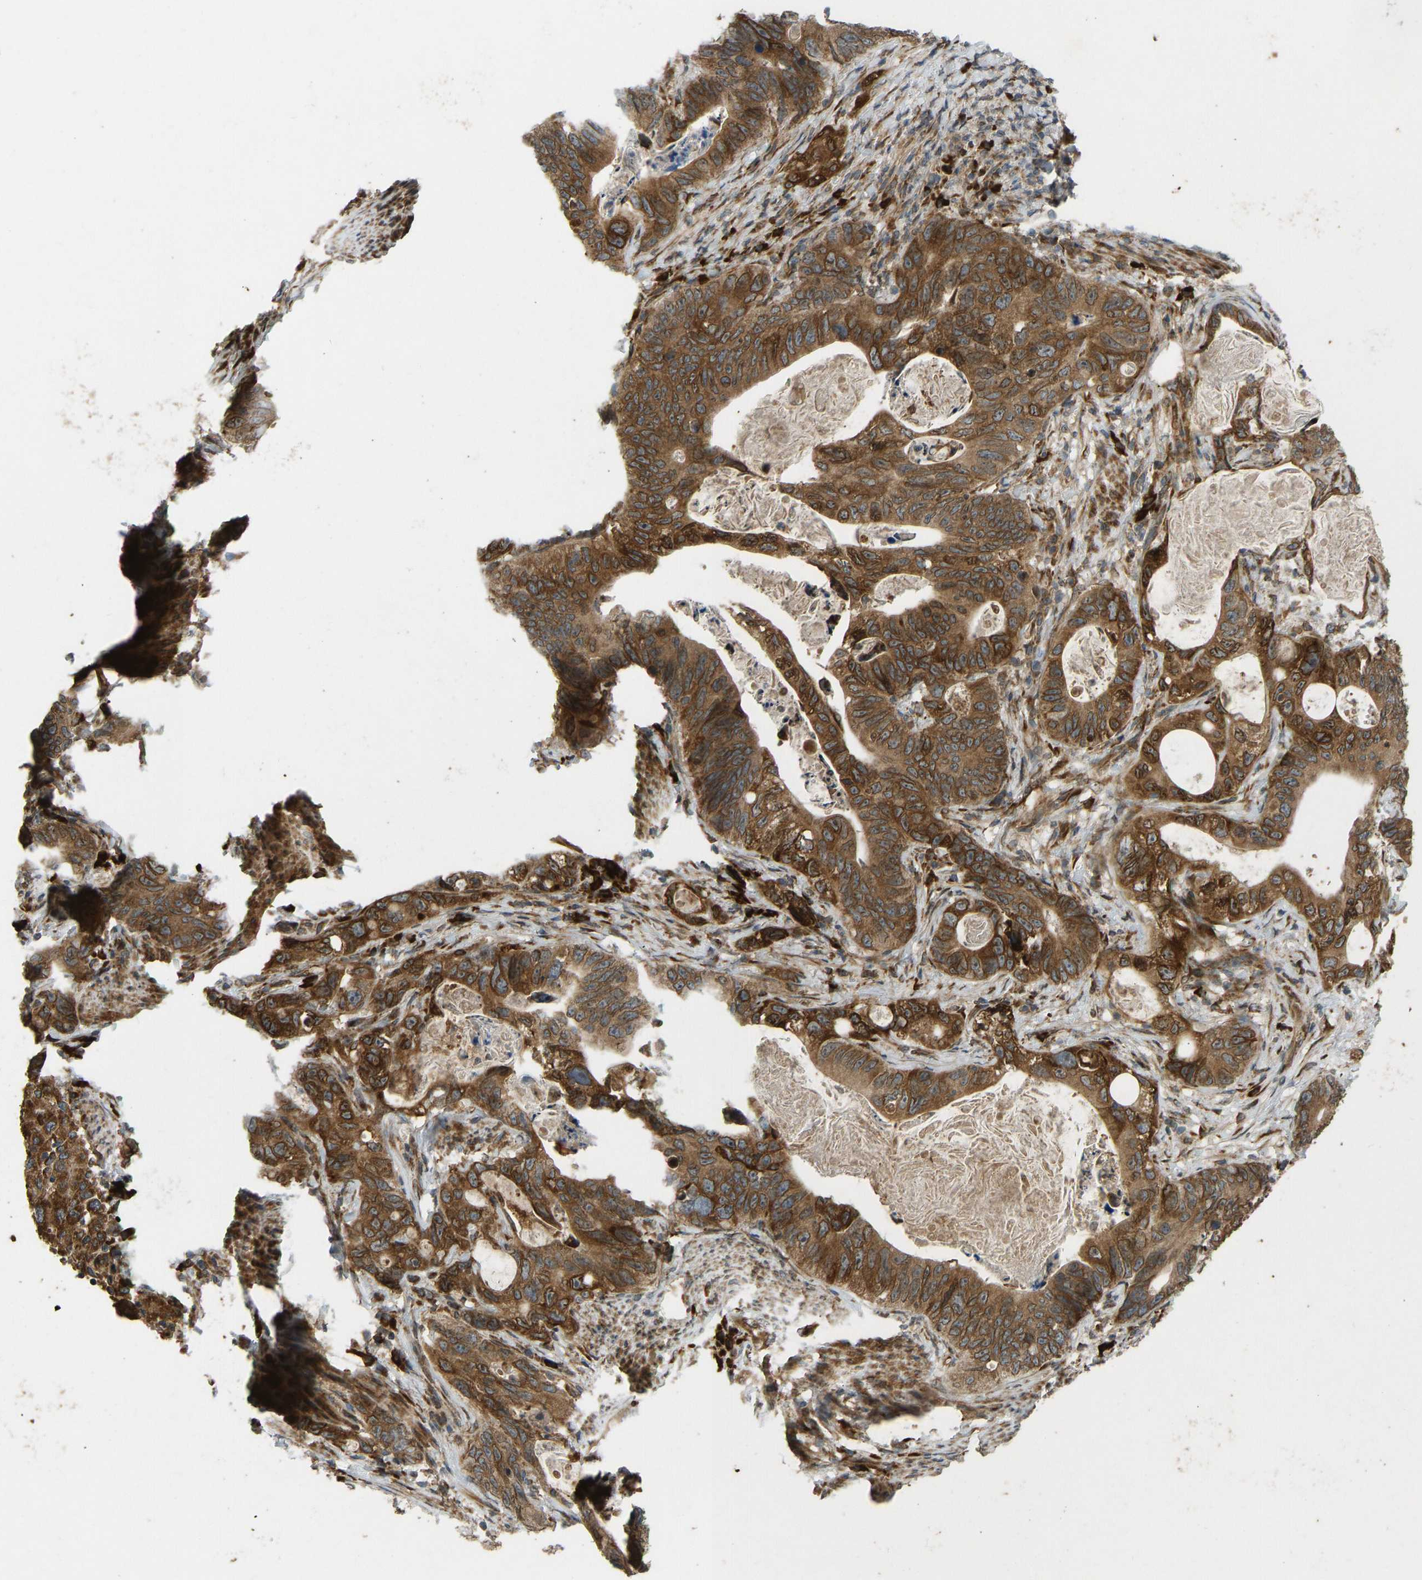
{"staining": {"intensity": "strong", "quantity": ">75%", "location": "cytoplasmic/membranous"}, "tissue": "stomach cancer", "cell_type": "Tumor cells", "image_type": "cancer", "snomed": [{"axis": "morphology", "description": "Normal tissue, NOS"}, {"axis": "morphology", "description": "Adenocarcinoma, NOS"}, {"axis": "topography", "description": "Stomach"}], "caption": "High-power microscopy captured an immunohistochemistry micrograph of adenocarcinoma (stomach), revealing strong cytoplasmic/membranous positivity in about >75% of tumor cells.", "gene": "RPN2", "patient": {"sex": "female", "age": 89}}